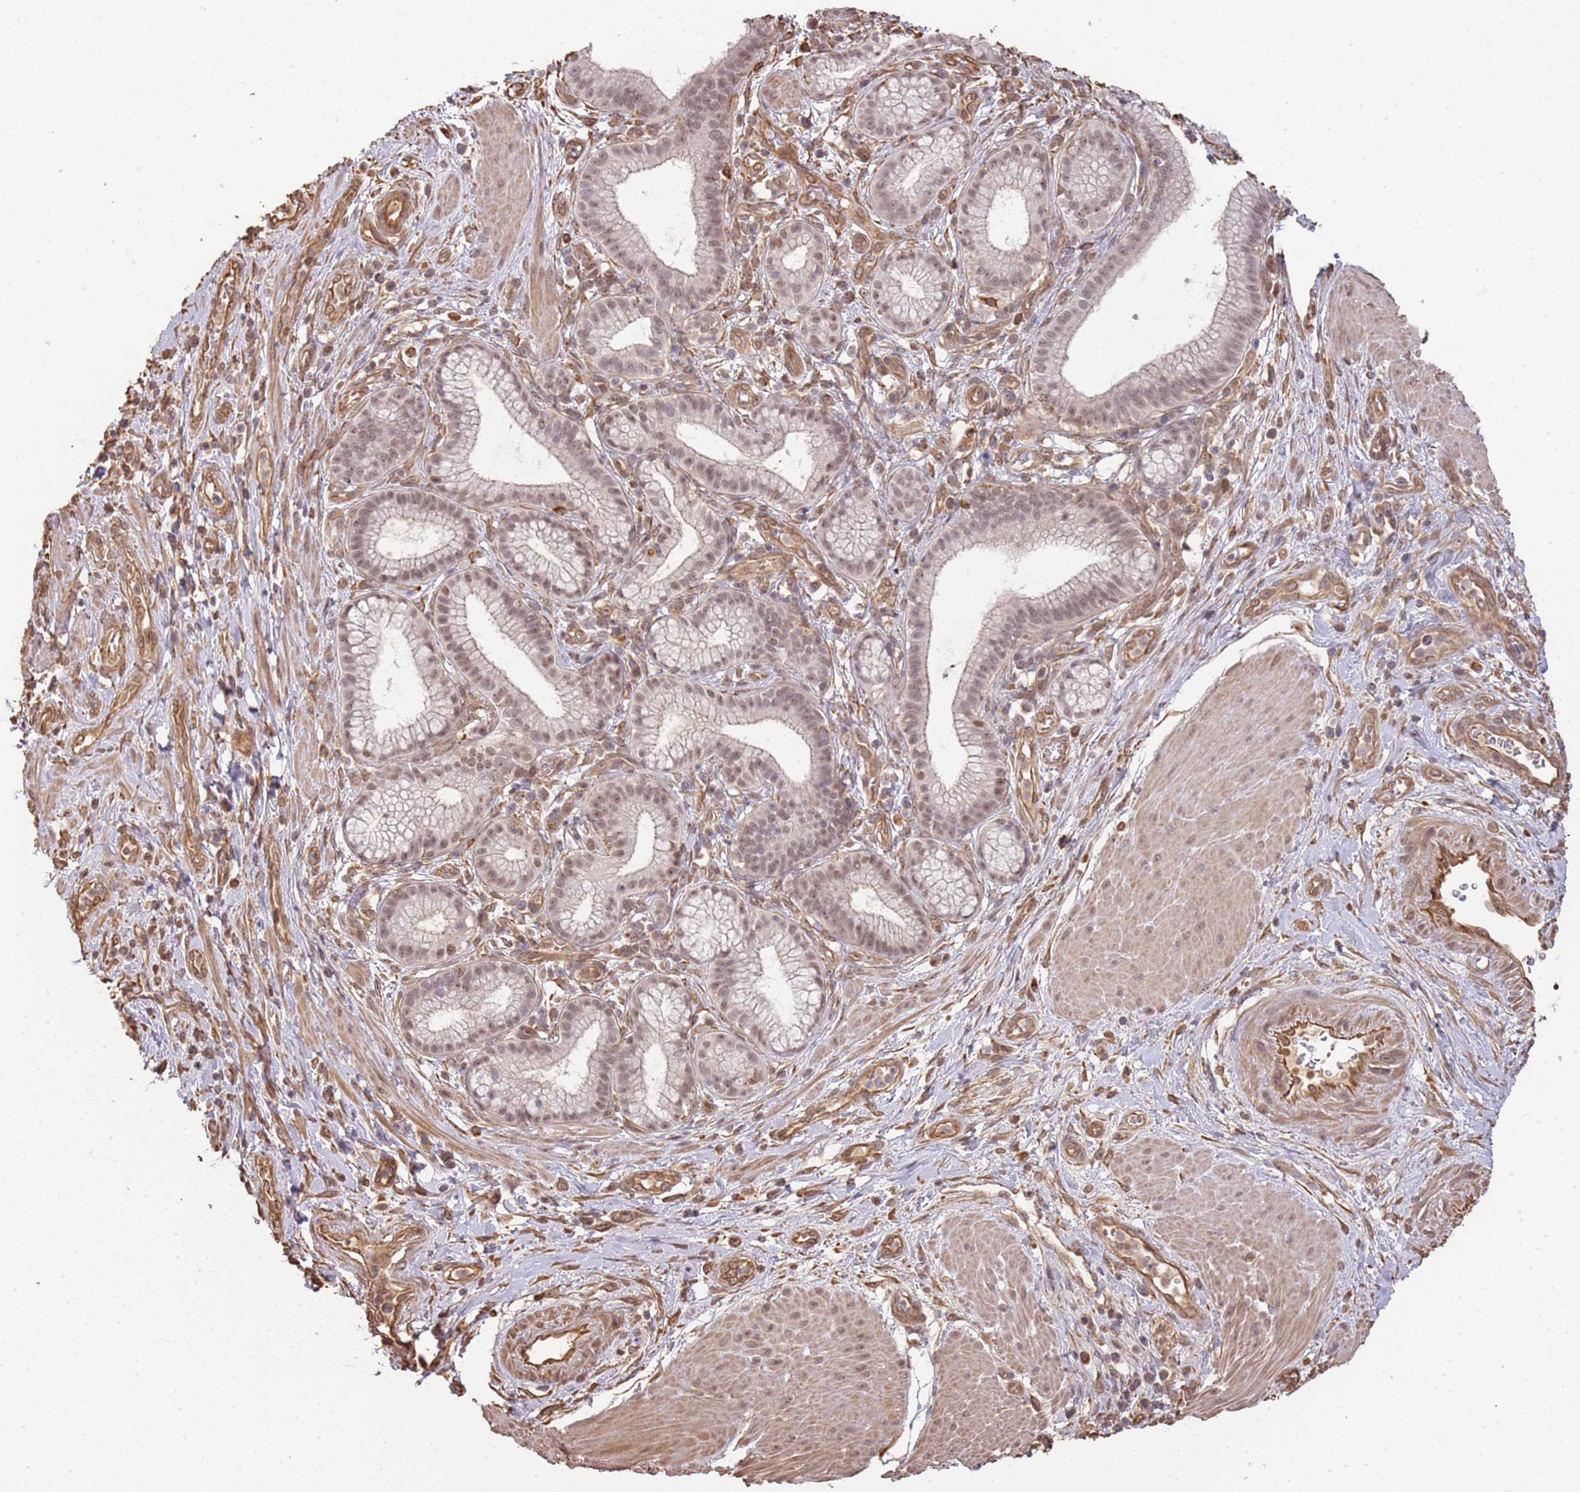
{"staining": {"intensity": "weak", "quantity": ">75%", "location": "nuclear"}, "tissue": "pancreatic cancer", "cell_type": "Tumor cells", "image_type": "cancer", "snomed": [{"axis": "morphology", "description": "Adenocarcinoma, NOS"}, {"axis": "topography", "description": "Pancreas"}], "caption": "DAB immunohistochemical staining of pancreatic adenocarcinoma displays weak nuclear protein positivity in about >75% of tumor cells. Nuclei are stained in blue.", "gene": "SURF2", "patient": {"sex": "male", "age": 72}}